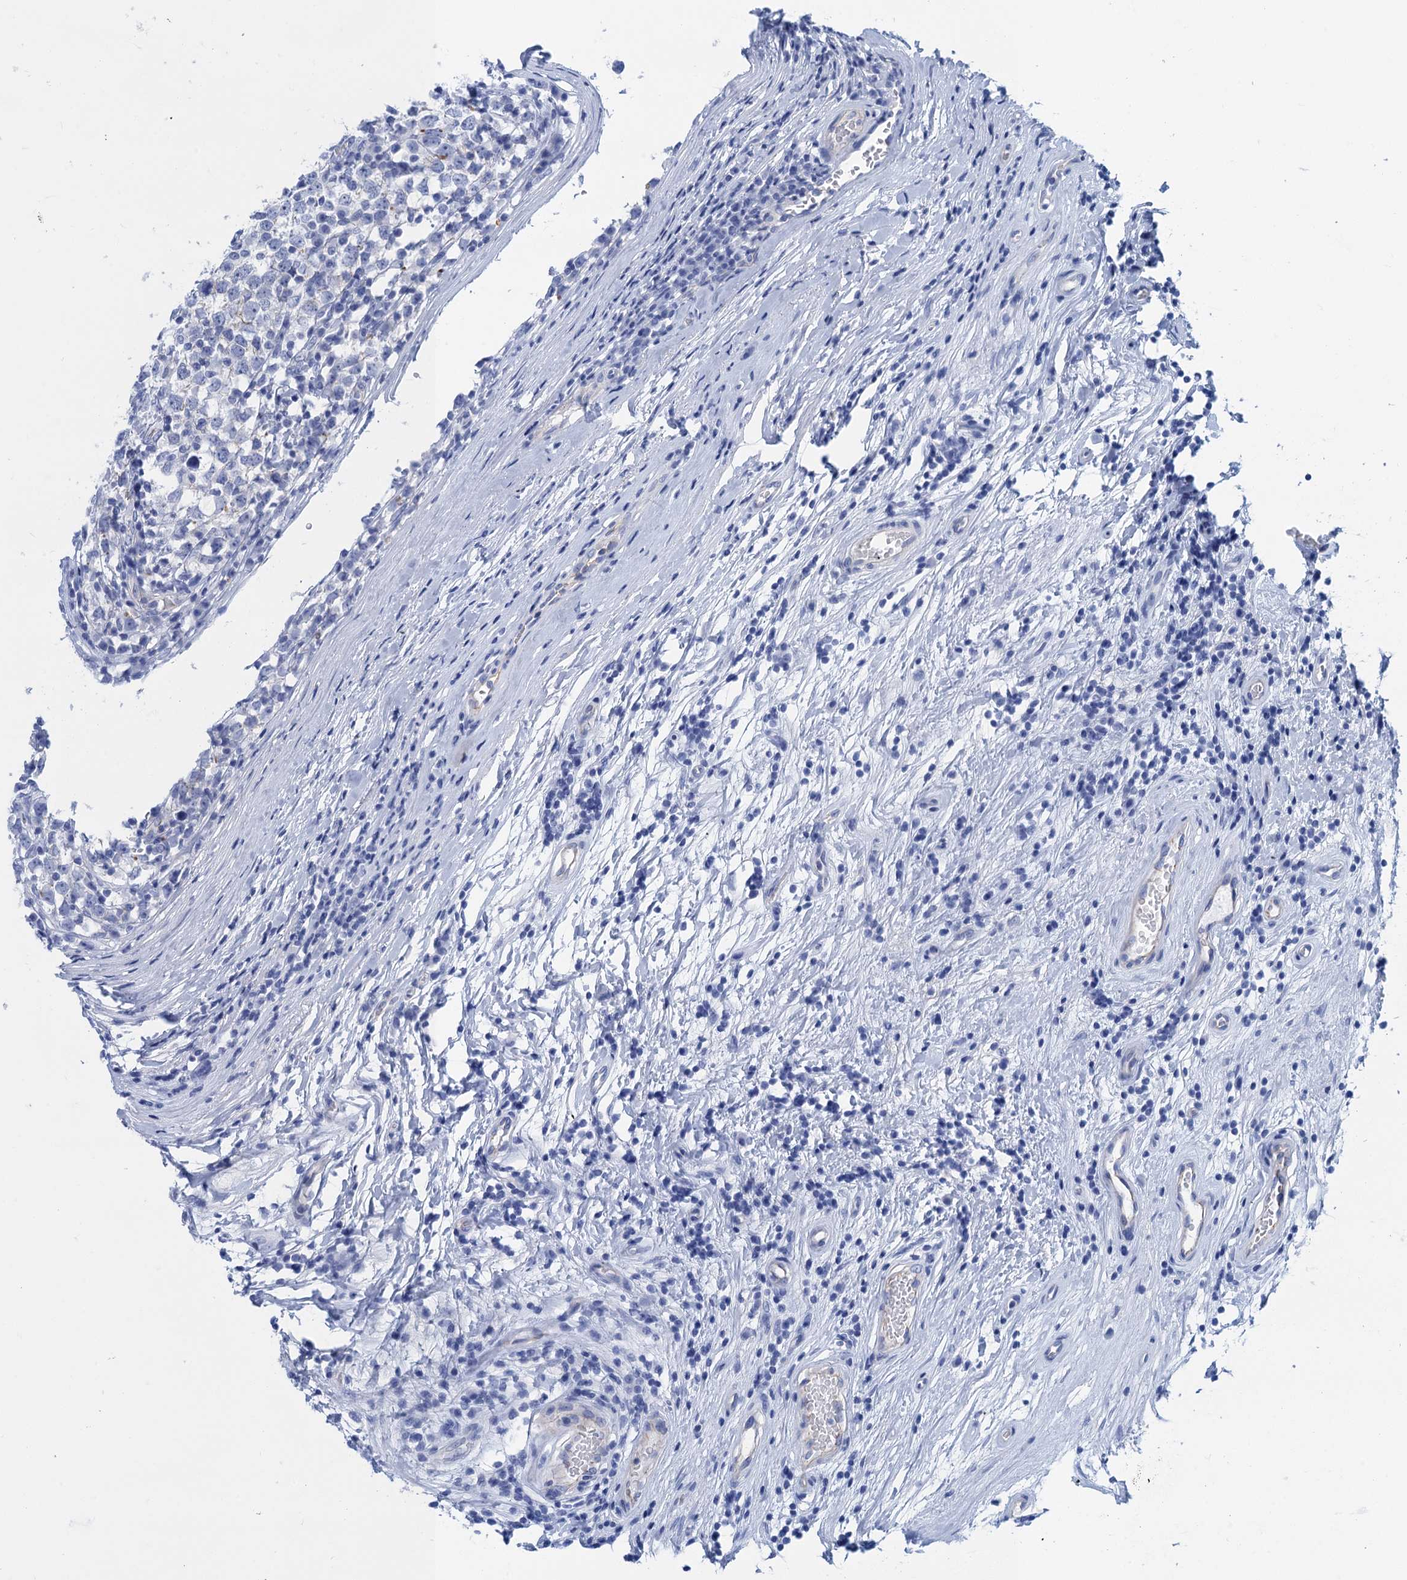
{"staining": {"intensity": "negative", "quantity": "none", "location": "none"}, "tissue": "testis cancer", "cell_type": "Tumor cells", "image_type": "cancer", "snomed": [{"axis": "morphology", "description": "Seminoma, NOS"}, {"axis": "topography", "description": "Testis"}], "caption": "Tumor cells show no significant positivity in seminoma (testis).", "gene": "CALML5", "patient": {"sex": "male", "age": 65}}